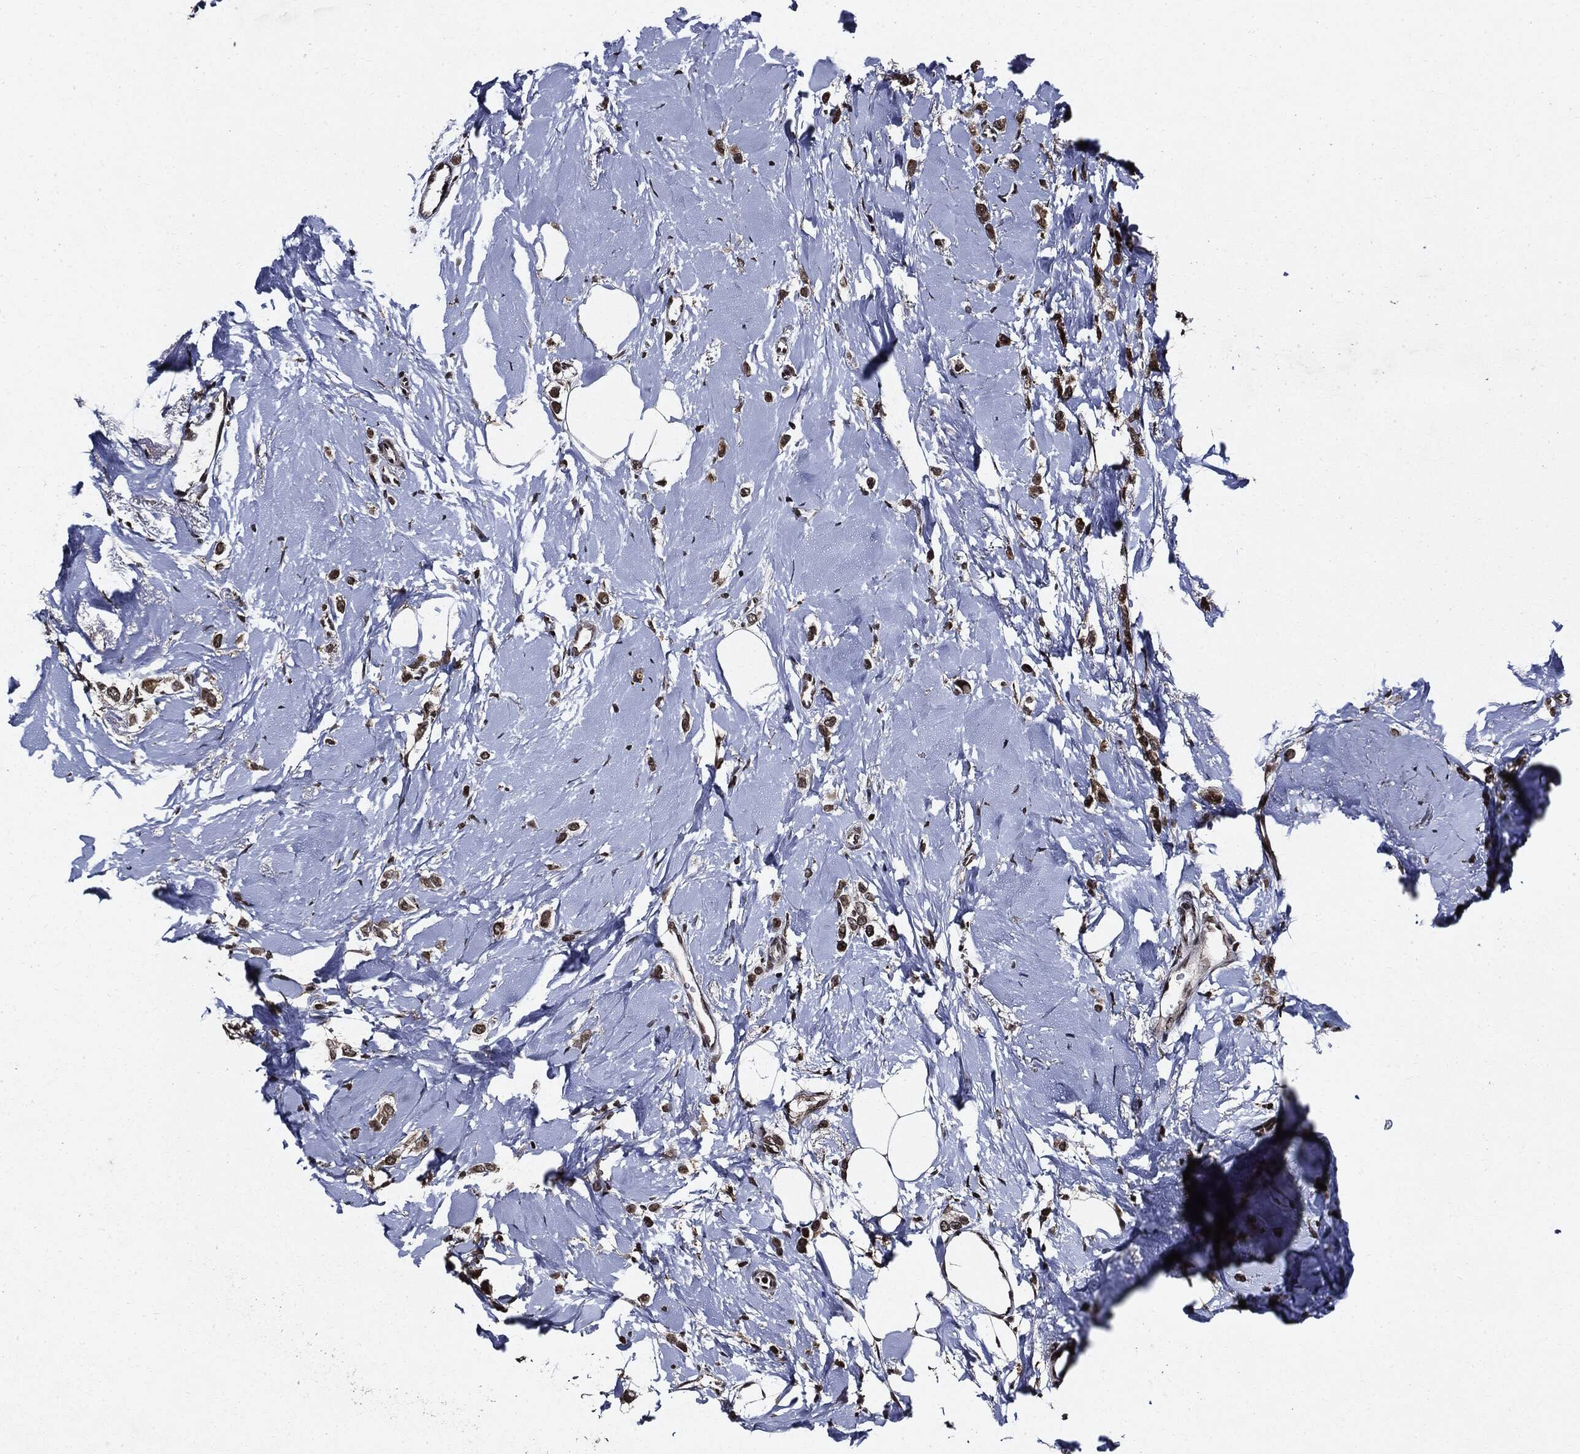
{"staining": {"intensity": "moderate", "quantity": "25%-75%", "location": "cytoplasmic/membranous,nuclear"}, "tissue": "breast cancer", "cell_type": "Tumor cells", "image_type": "cancer", "snomed": [{"axis": "morphology", "description": "Lobular carcinoma"}, {"axis": "topography", "description": "Breast"}], "caption": "Immunohistochemical staining of human breast cancer displays medium levels of moderate cytoplasmic/membranous and nuclear expression in about 25%-75% of tumor cells.", "gene": "SUGT1", "patient": {"sex": "female", "age": 66}}